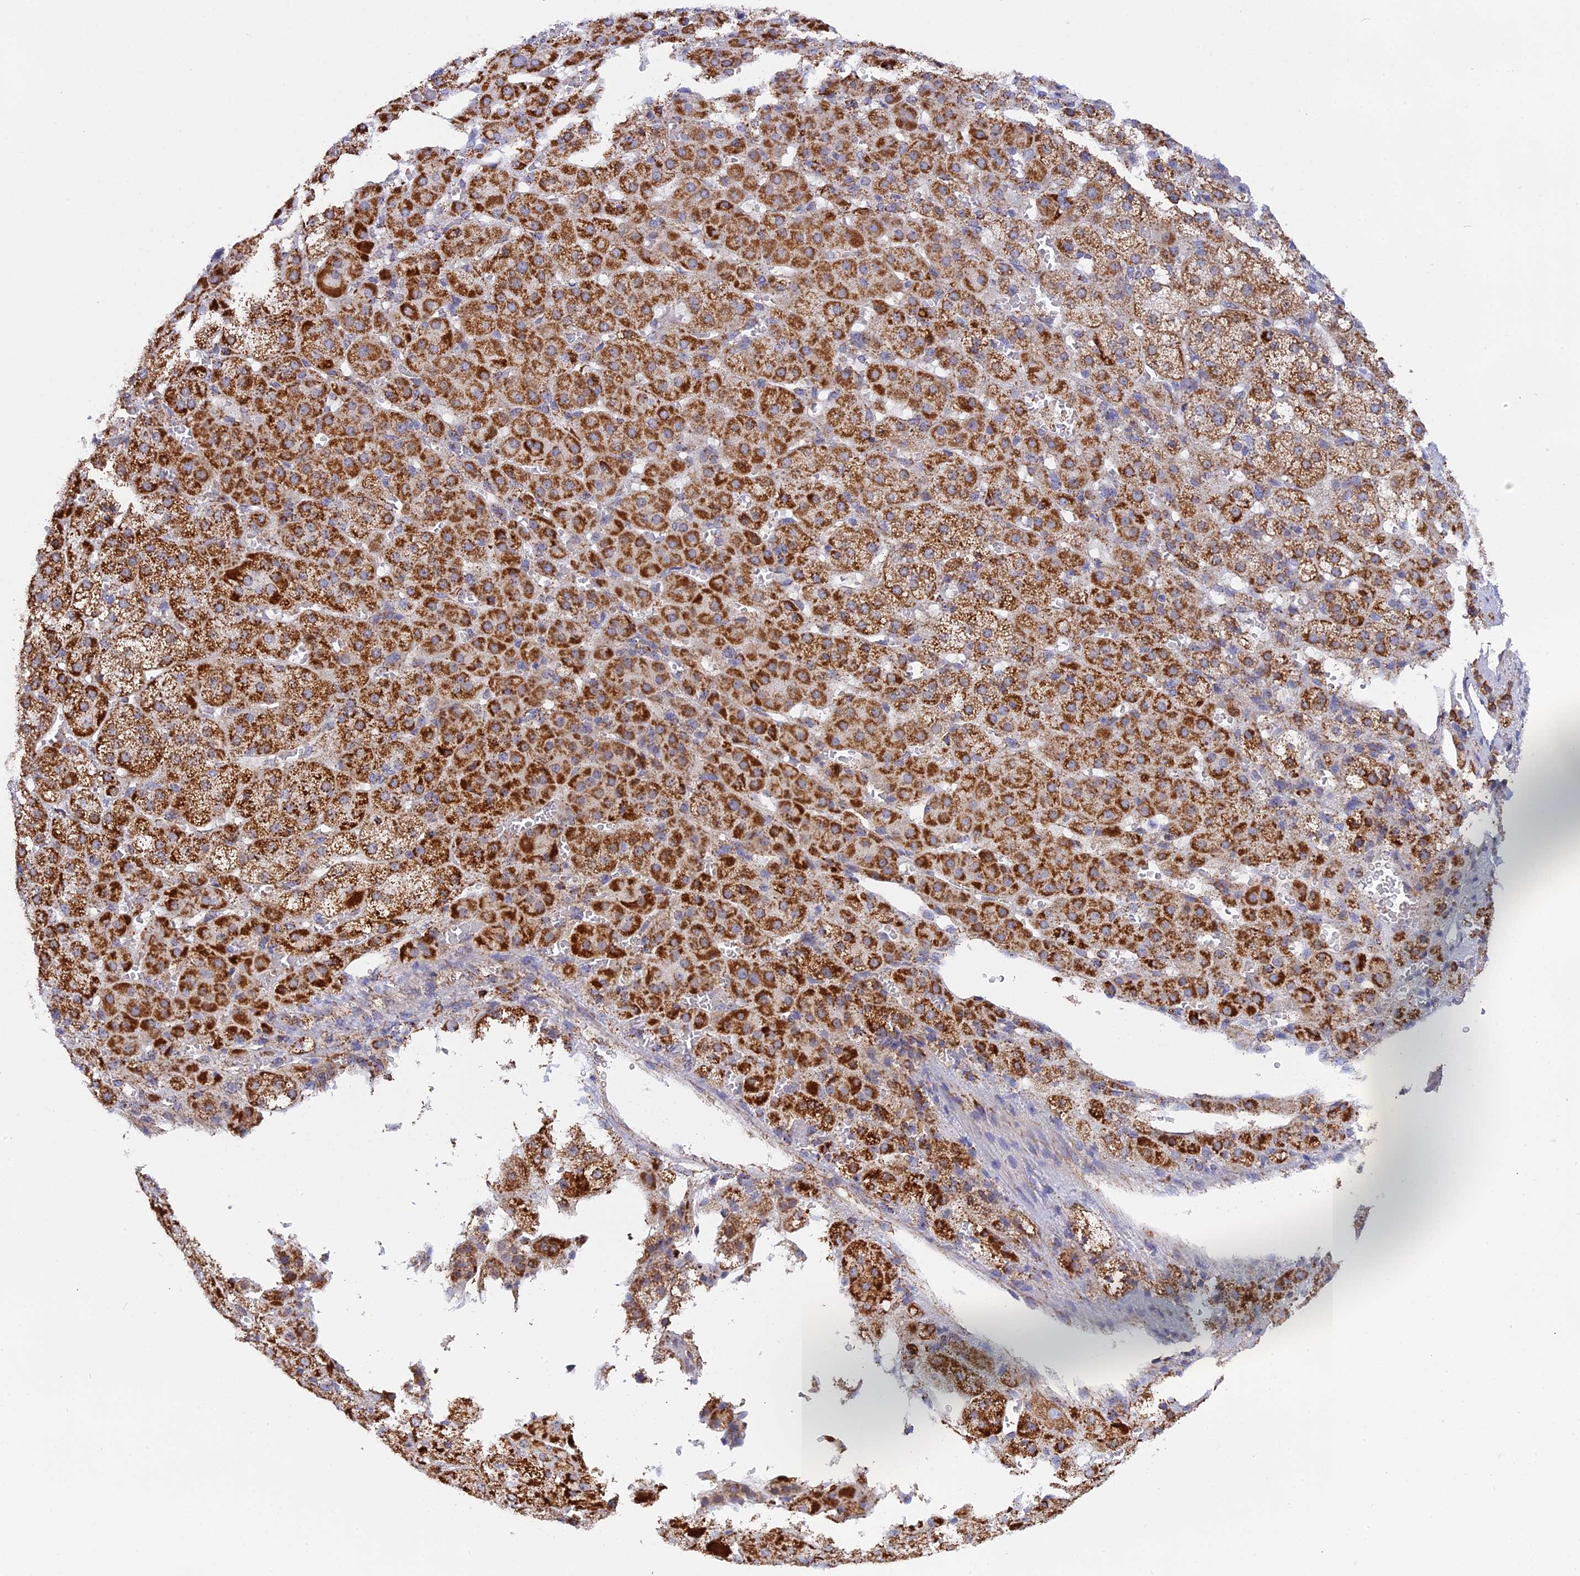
{"staining": {"intensity": "strong", "quantity": ">75%", "location": "cytoplasmic/membranous"}, "tissue": "adrenal gland", "cell_type": "Glandular cells", "image_type": "normal", "snomed": [{"axis": "morphology", "description": "Normal tissue, NOS"}, {"axis": "topography", "description": "Adrenal gland"}], "caption": "Strong cytoplasmic/membranous expression for a protein is seen in approximately >75% of glandular cells of benign adrenal gland using IHC.", "gene": "CDC16", "patient": {"sex": "female", "age": 57}}